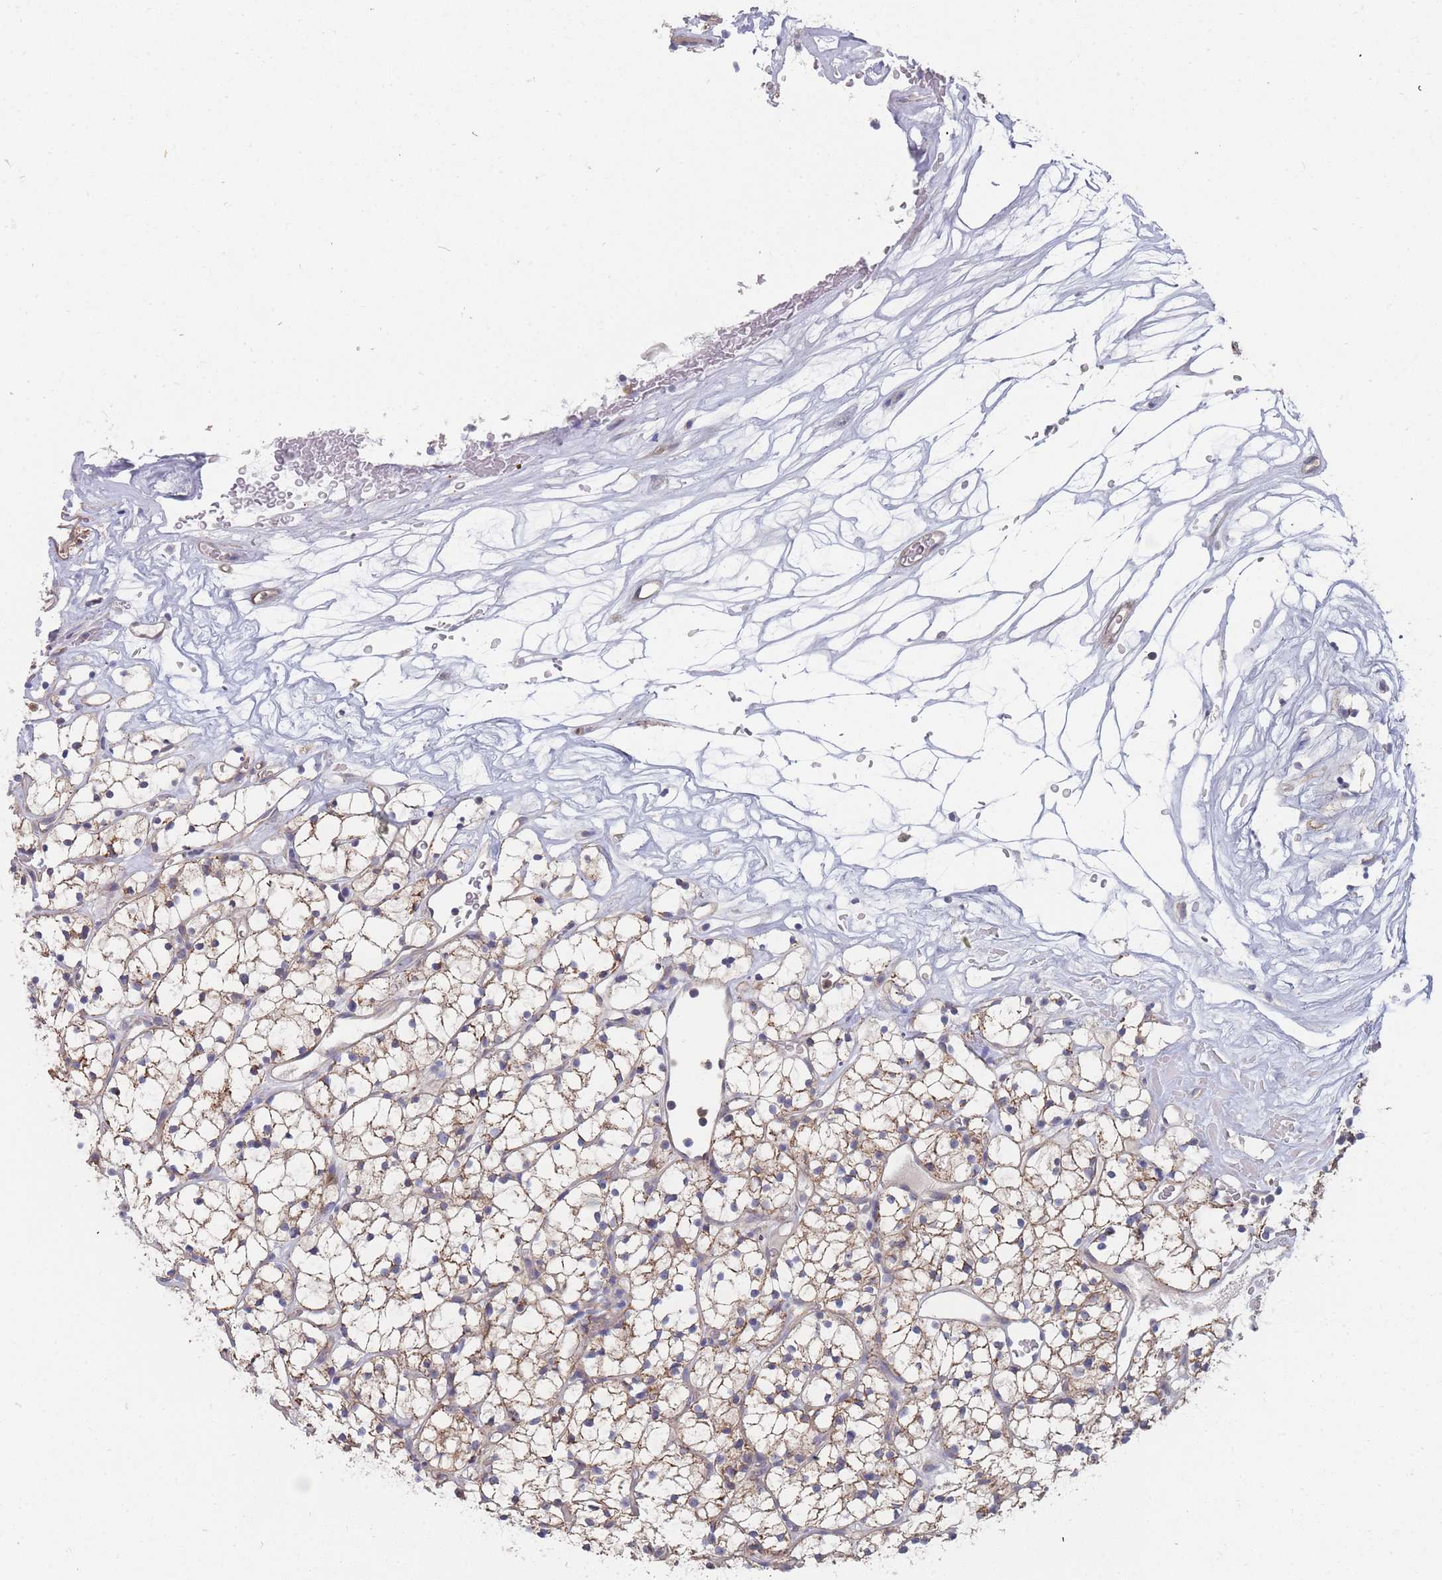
{"staining": {"intensity": "moderate", "quantity": ">75%", "location": "cytoplasmic/membranous"}, "tissue": "renal cancer", "cell_type": "Tumor cells", "image_type": "cancer", "snomed": [{"axis": "morphology", "description": "Adenocarcinoma, NOS"}, {"axis": "topography", "description": "Kidney"}], "caption": "About >75% of tumor cells in renal cancer reveal moderate cytoplasmic/membranous protein expression as visualized by brown immunohistochemical staining.", "gene": "NUB1", "patient": {"sex": "female", "age": 64}}